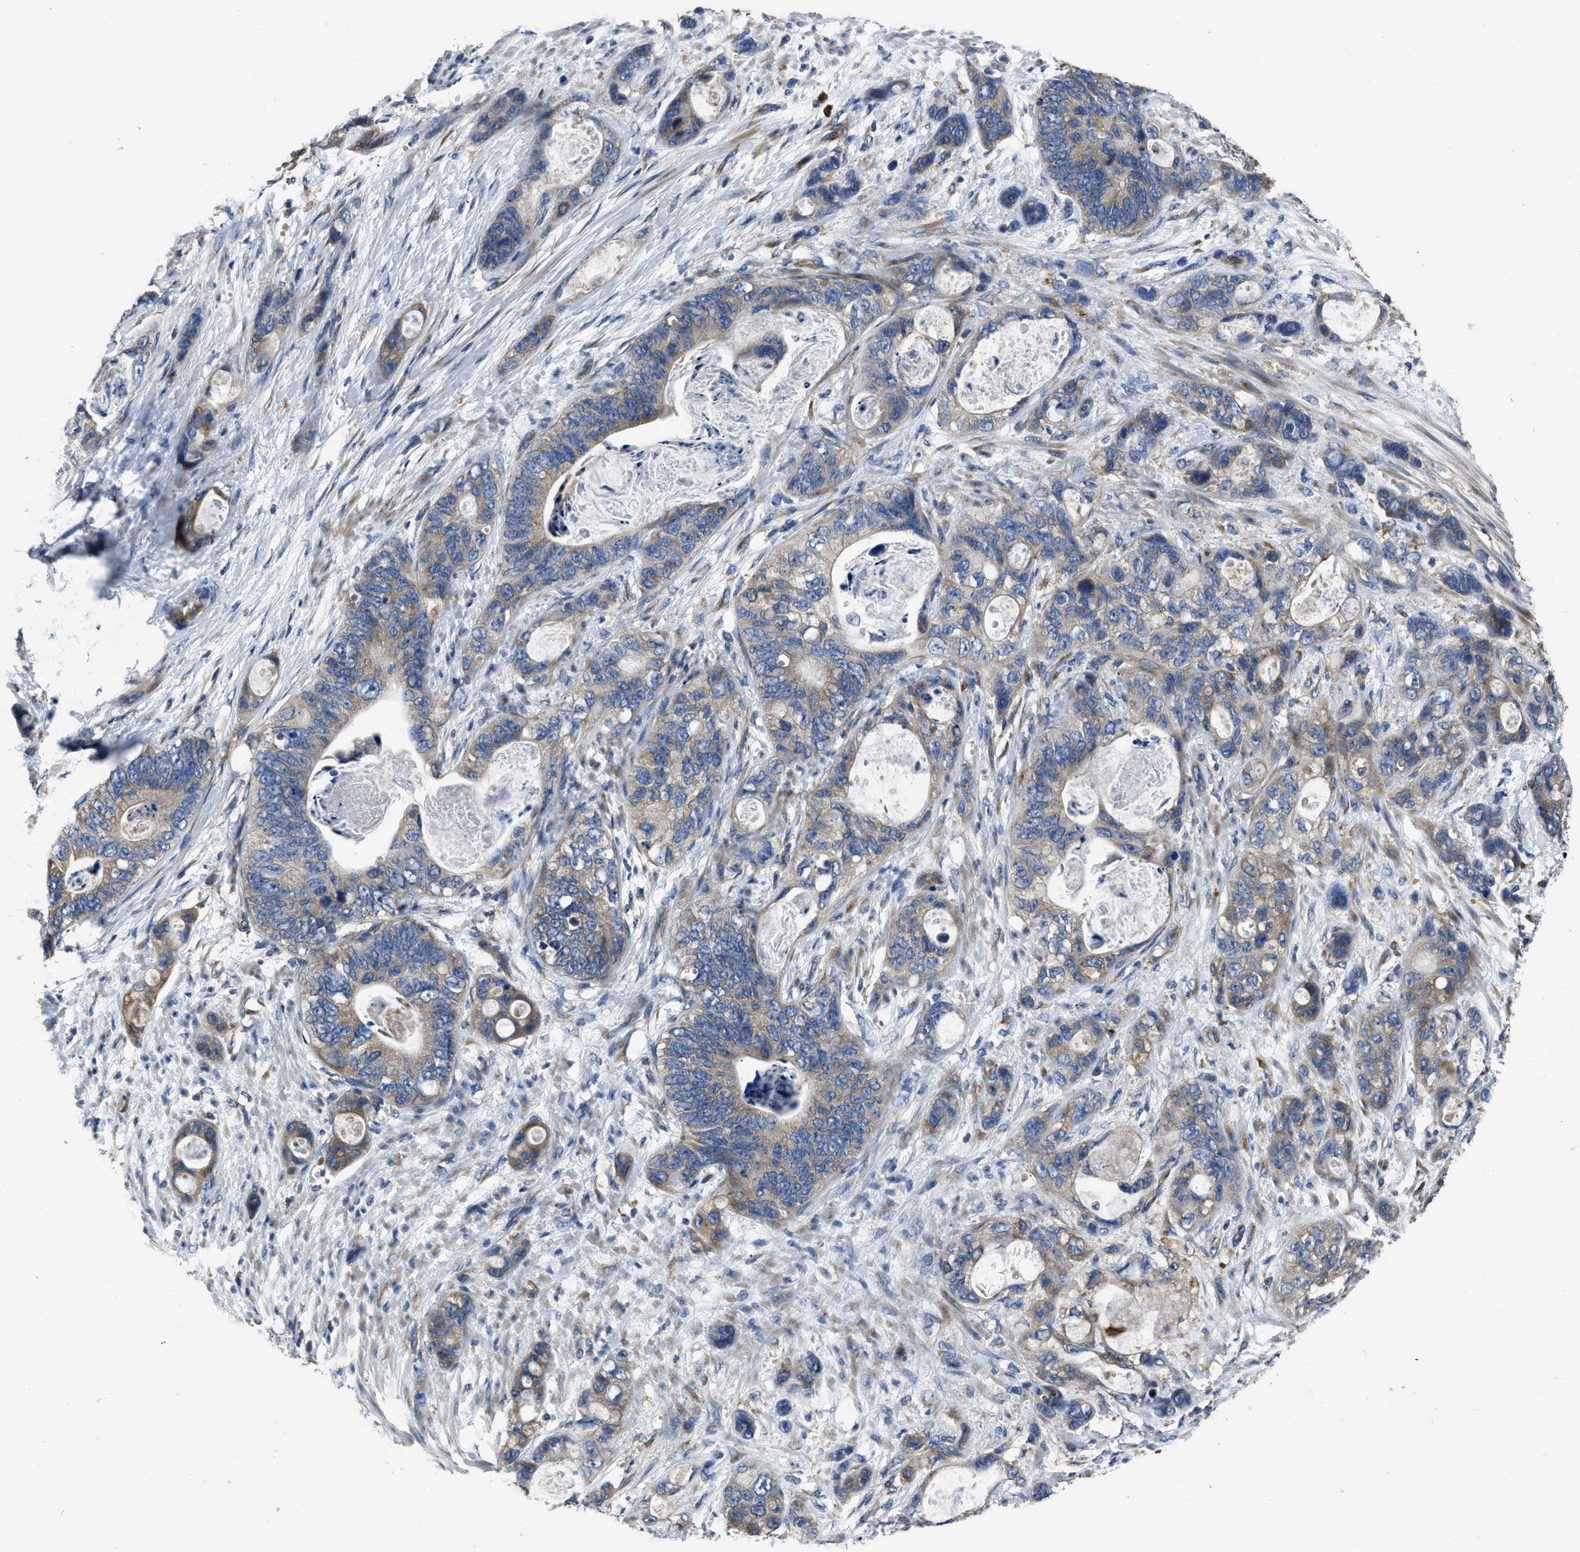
{"staining": {"intensity": "weak", "quantity": ">75%", "location": "cytoplasmic/membranous"}, "tissue": "stomach cancer", "cell_type": "Tumor cells", "image_type": "cancer", "snomed": [{"axis": "morphology", "description": "Normal tissue, NOS"}, {"axis": "morphology", "description": "Adenocarcinoma, NOS"}, {"axis": "topography", "description": "Stomach"}], "caption": "Protein staining of stomach adenocarcinoma tissue displays weak cytoplasmic/membranous expression in about >75% of tumor cells.", "gene": "ANGPT1", "patient": {"sex": "female", "age": 89}}